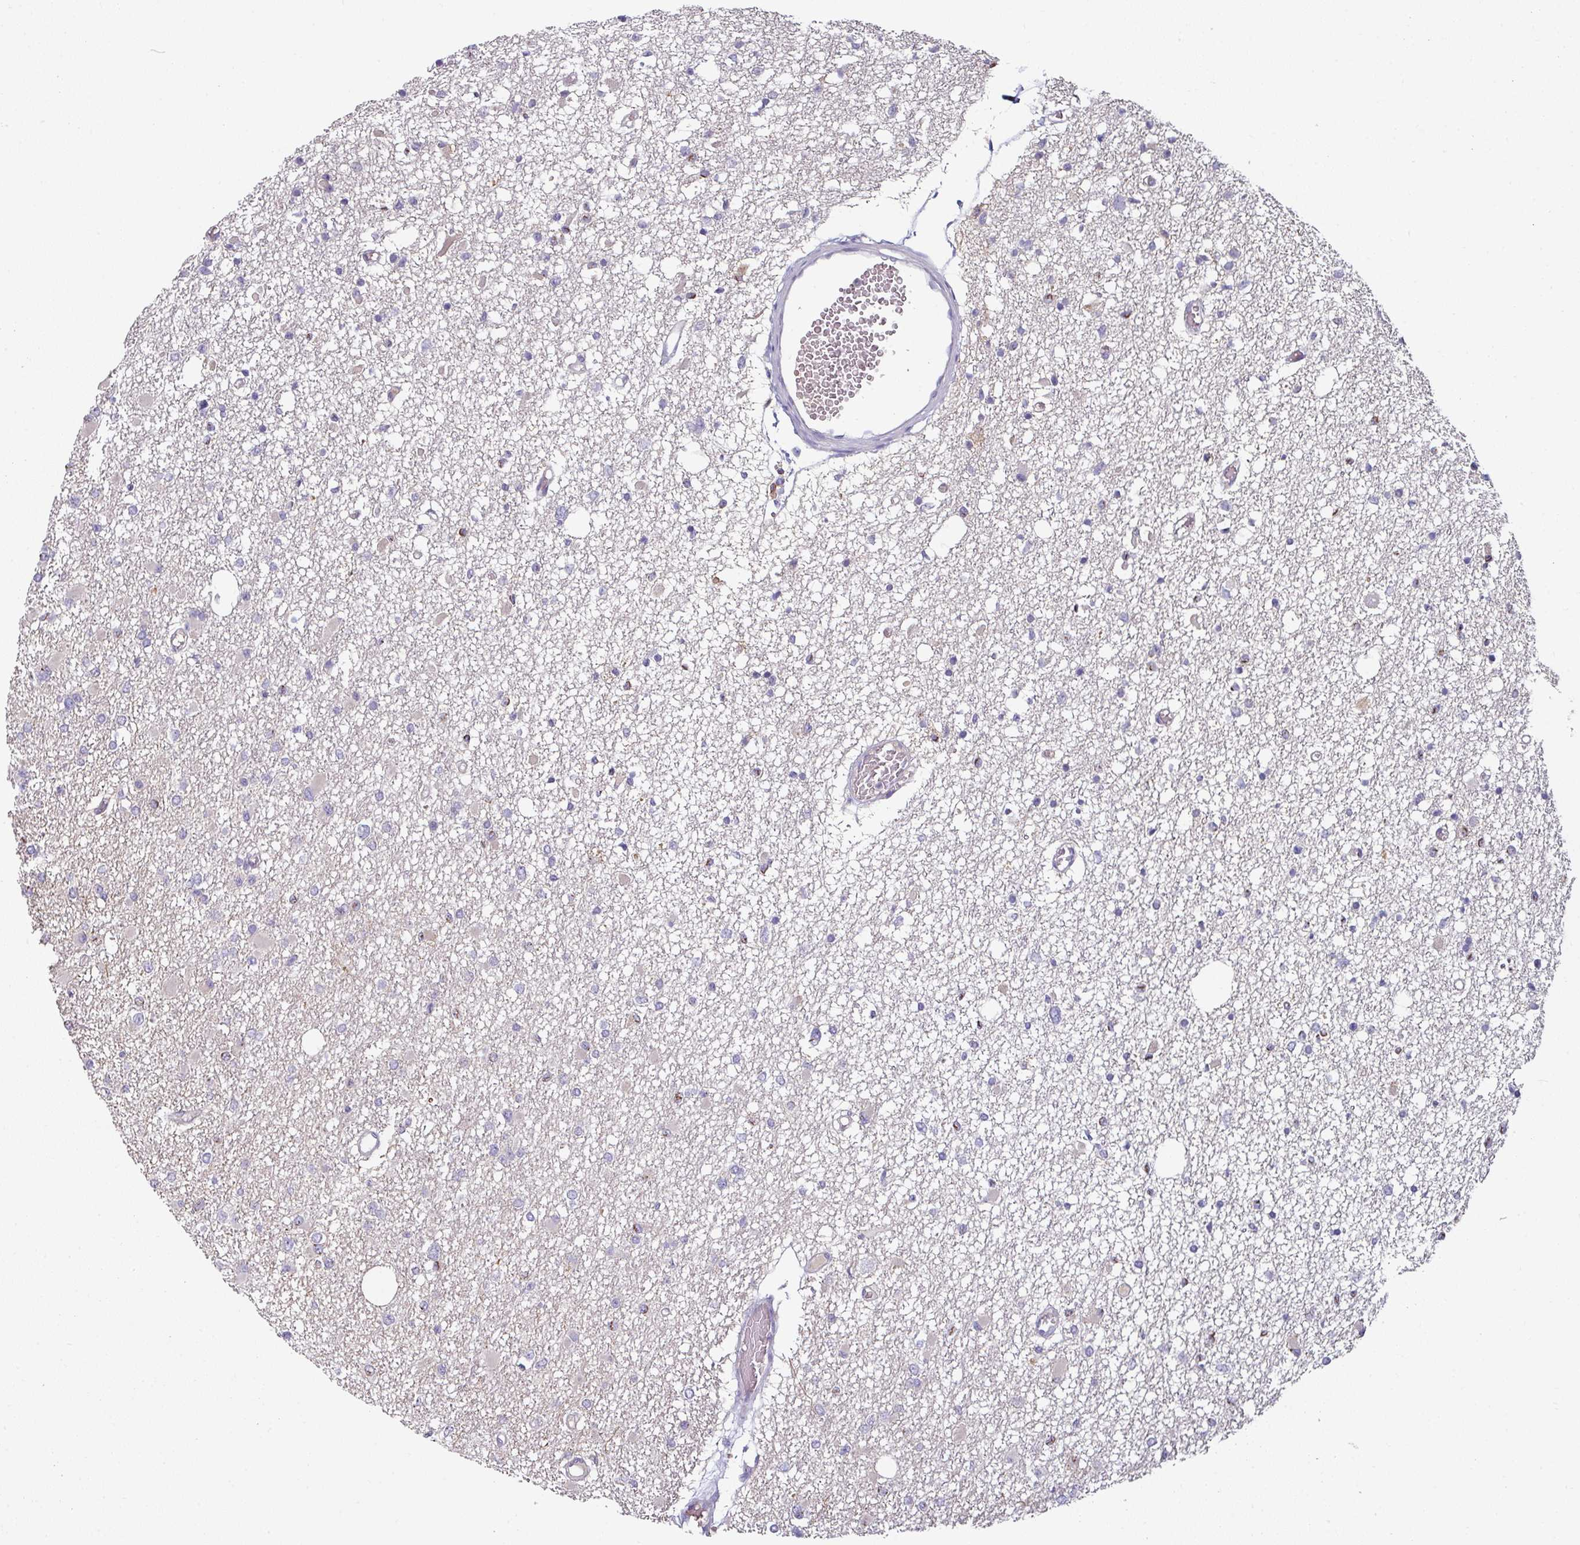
{"staining": {"intensity": "negative", "quantity": "none", "location": "none"}, "tissue": "glioma", "cell_type": "Tumor cells", "image_type": "cancer", "snomed": [{"axis": "morphology", "description": "Glioma, malignant, Low grade"}, {"axis": "topography", "description": "Brain"}], "caption": "Immunohistochemistry (IHC) photomicrograph of human glioma stained for a protein (brown), which shows no positivity in tumor cells. The staining is performed using DAB brown chromogen with nuclei counter-stained in using hematoxylin.", "gene": "CD3G", "patient": {"sex": "female", "age": 22}}